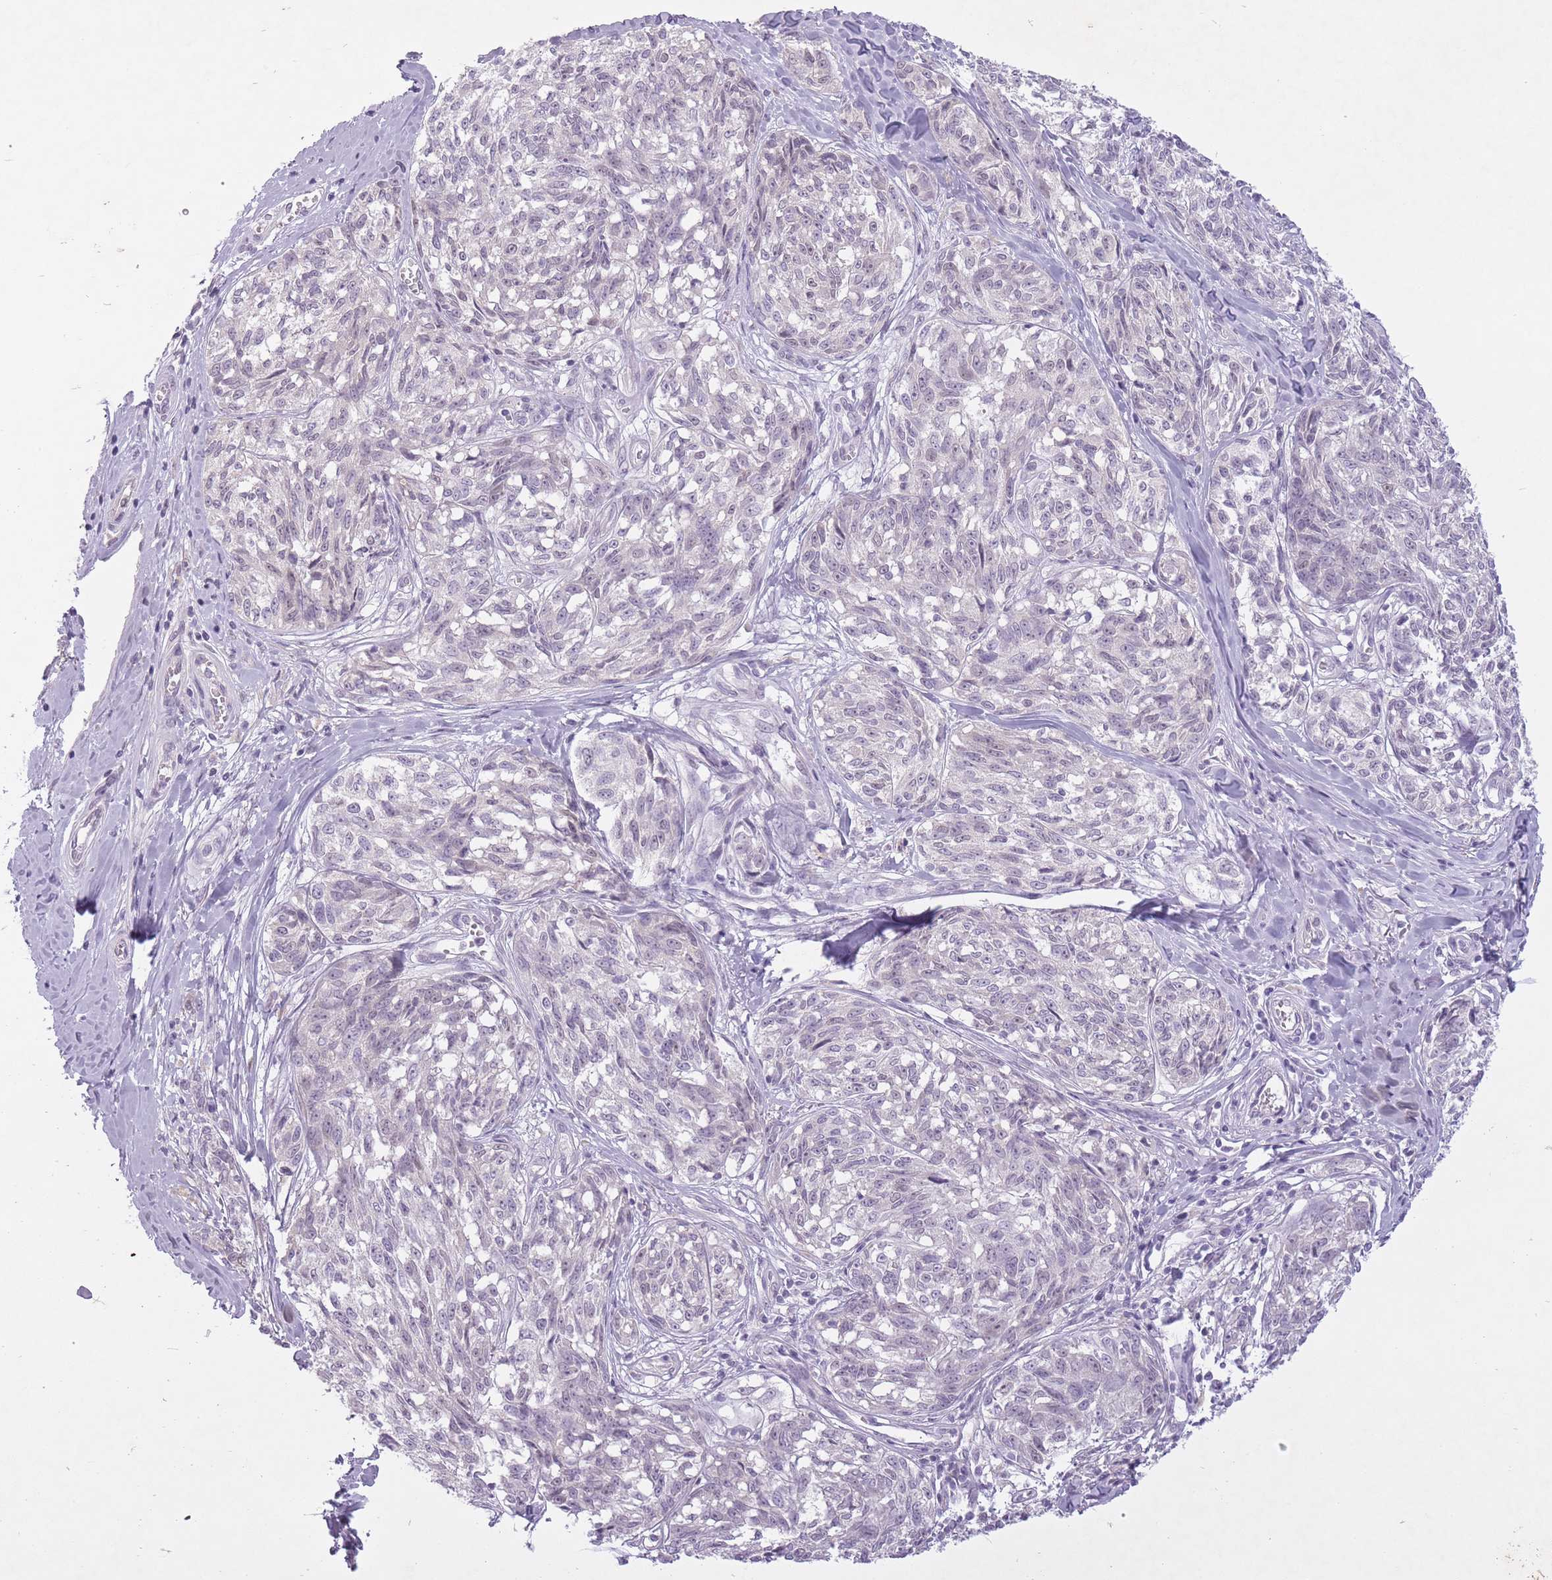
{"staining": {"intensity": "negative", "quantity": "none", "location": "none"}, "tissue": "melanoma", "cell_type": "Tumor cells", "image_type": "cancer", "snomed": [{"axis": "morphology", "description": "Normal tissue, NOS"}, {"axis": "morphology", "description": "Malignant melanoma, NOS"}, {"axis": "topography", "description": "Skin"}], "caption": "High magnification brightfield microscopy of malignant melanoma stained with DAB (brown) and counterstained with hematoxylin (blue): tumor cells show no significant positivity.", "gene": "FAM43B", "patient": {"sex": "female", "age": 64}}